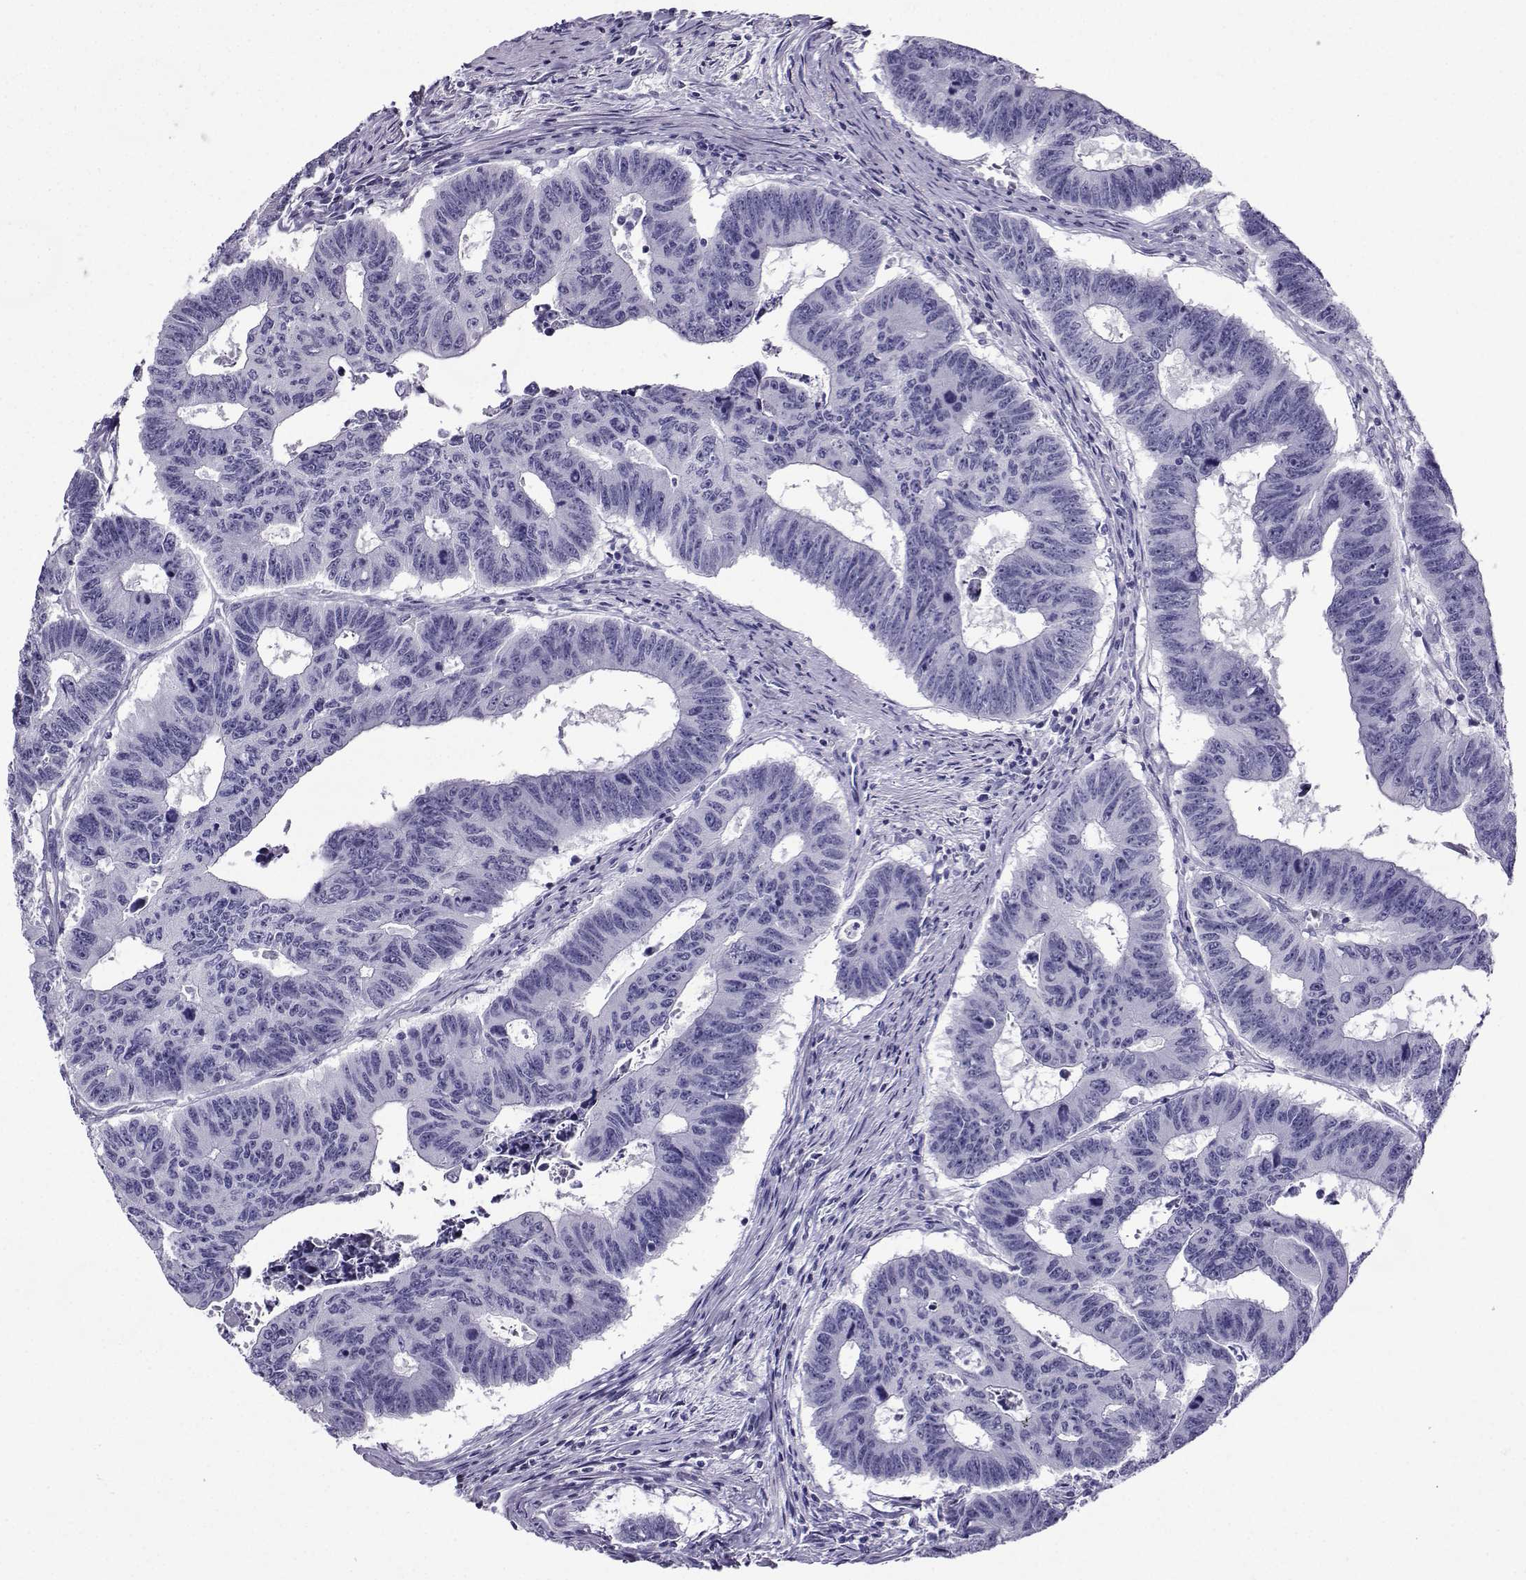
{"staining": {"intensity": "negative", "quantity": "none", "location": "none"}, "tissue": "colorectal cancer", "cell_type": "Tumor cells", "image_type": "cancer", "snomed": [{"axis": "morphology", "description": "Adenocarcinoma, NOS"}, {"axis": "topography", "description": "Appendix"}, {"axis": "topography", "description": "Colon"}, {"axis": "topography", "description": "Cecum"}, {"axis": "topography", "description": "Colon asc"}], "caption": "A high-resolution image shows immunohistochemistry staining of colorectal cancer (adenocarcinoma), which shows no significant expression in tumor cells.", "gene": "CRYBB1", "patient": {"sex": "female", "age": 85}}